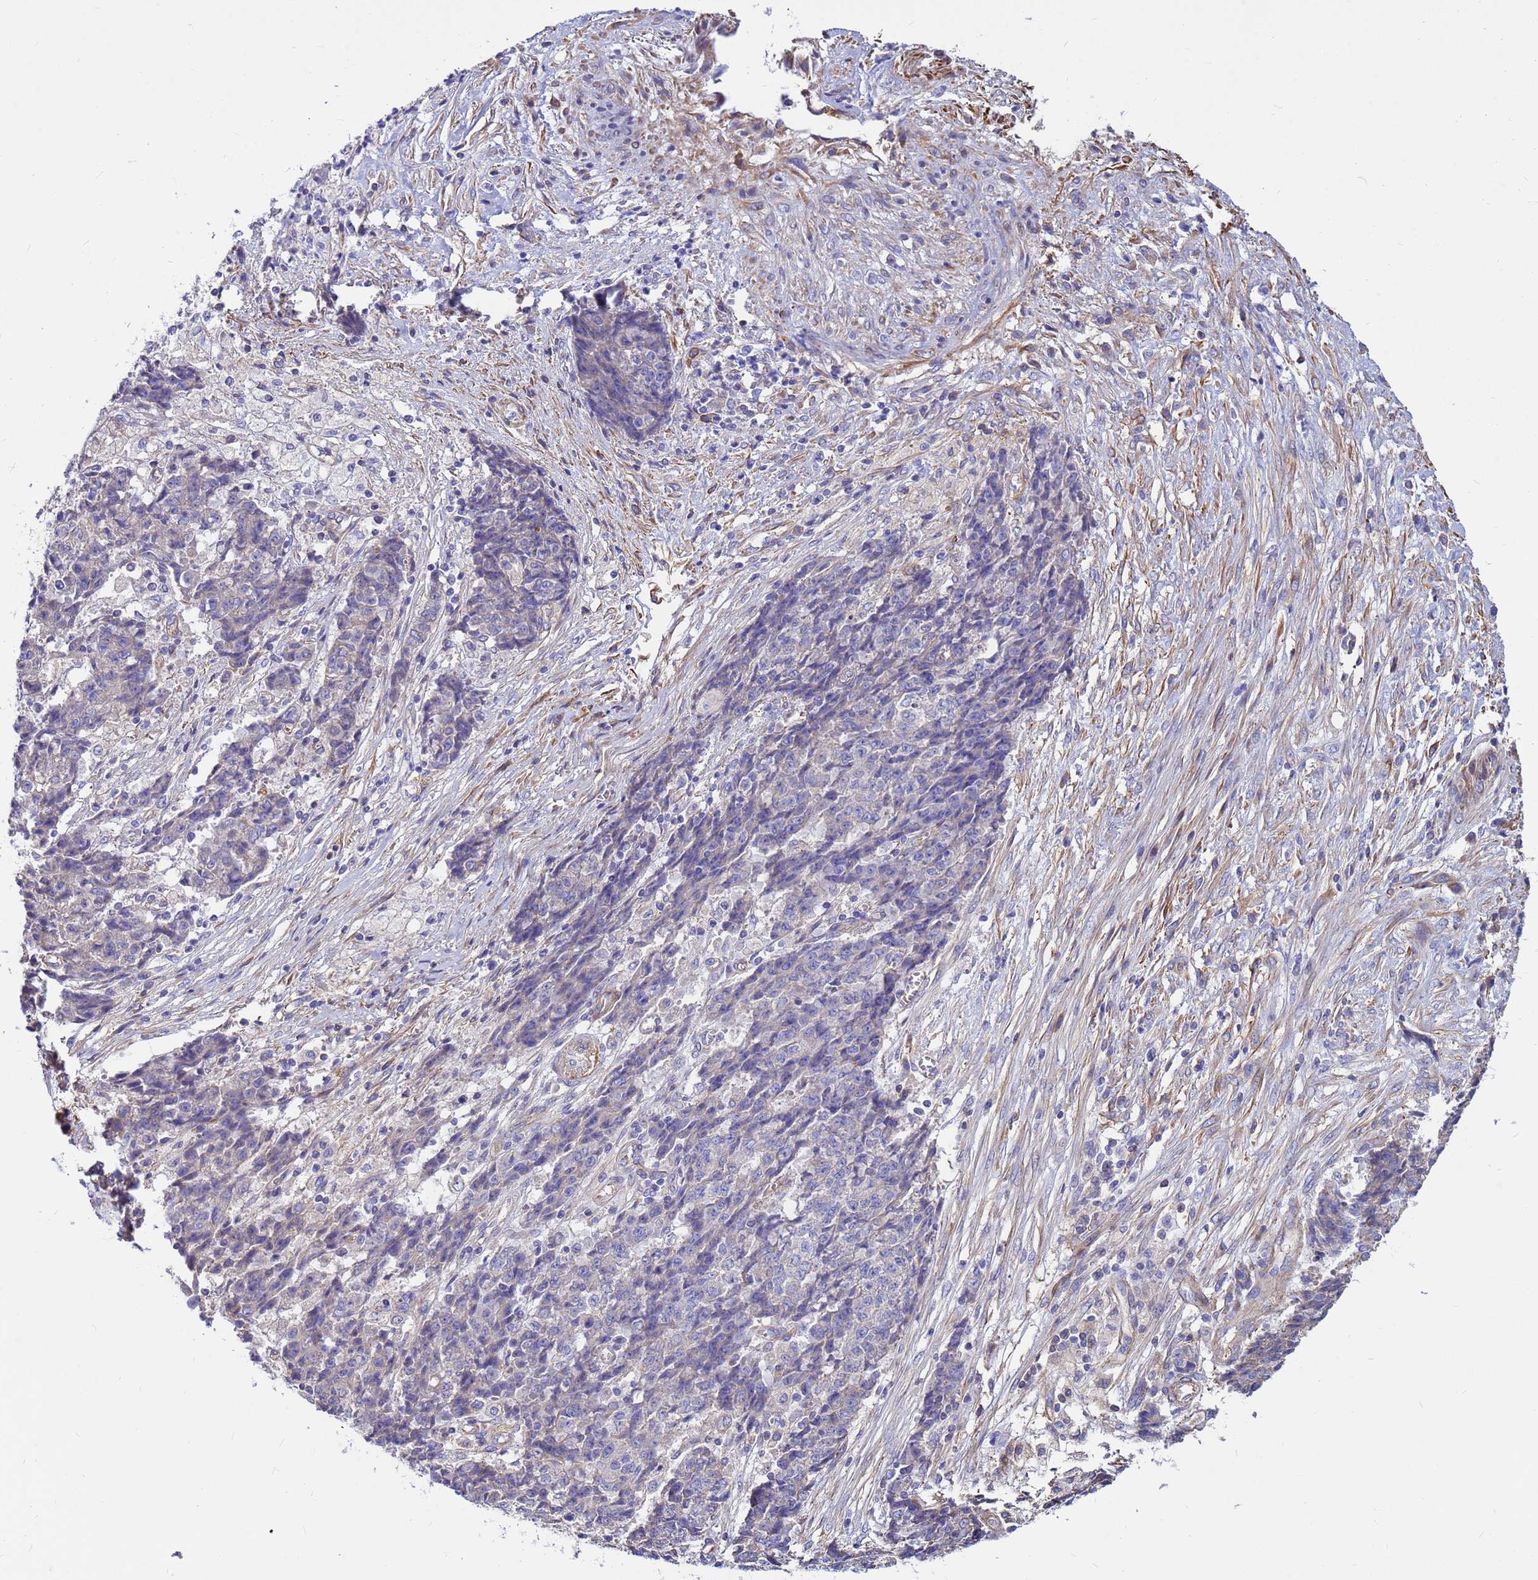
{"staining": {"intensity": "negative", "quantity": "none", "location": "none"}, "tissue": "ovarian cancer", "cell_type": "Tumor cells", "image_type": "cancer", "snomed": [{"axis": "morphology", "description": "Carcinoma, endometroid"}, {"axis": "topography", "description": "Ovary"}], "caption": "The histopathology image demonstrates no significant positivity in tumor cells of endometroid carcinoma (ovarian).", "gene": "CRHBP", "patient": {"sex": "female", "age": 42}}